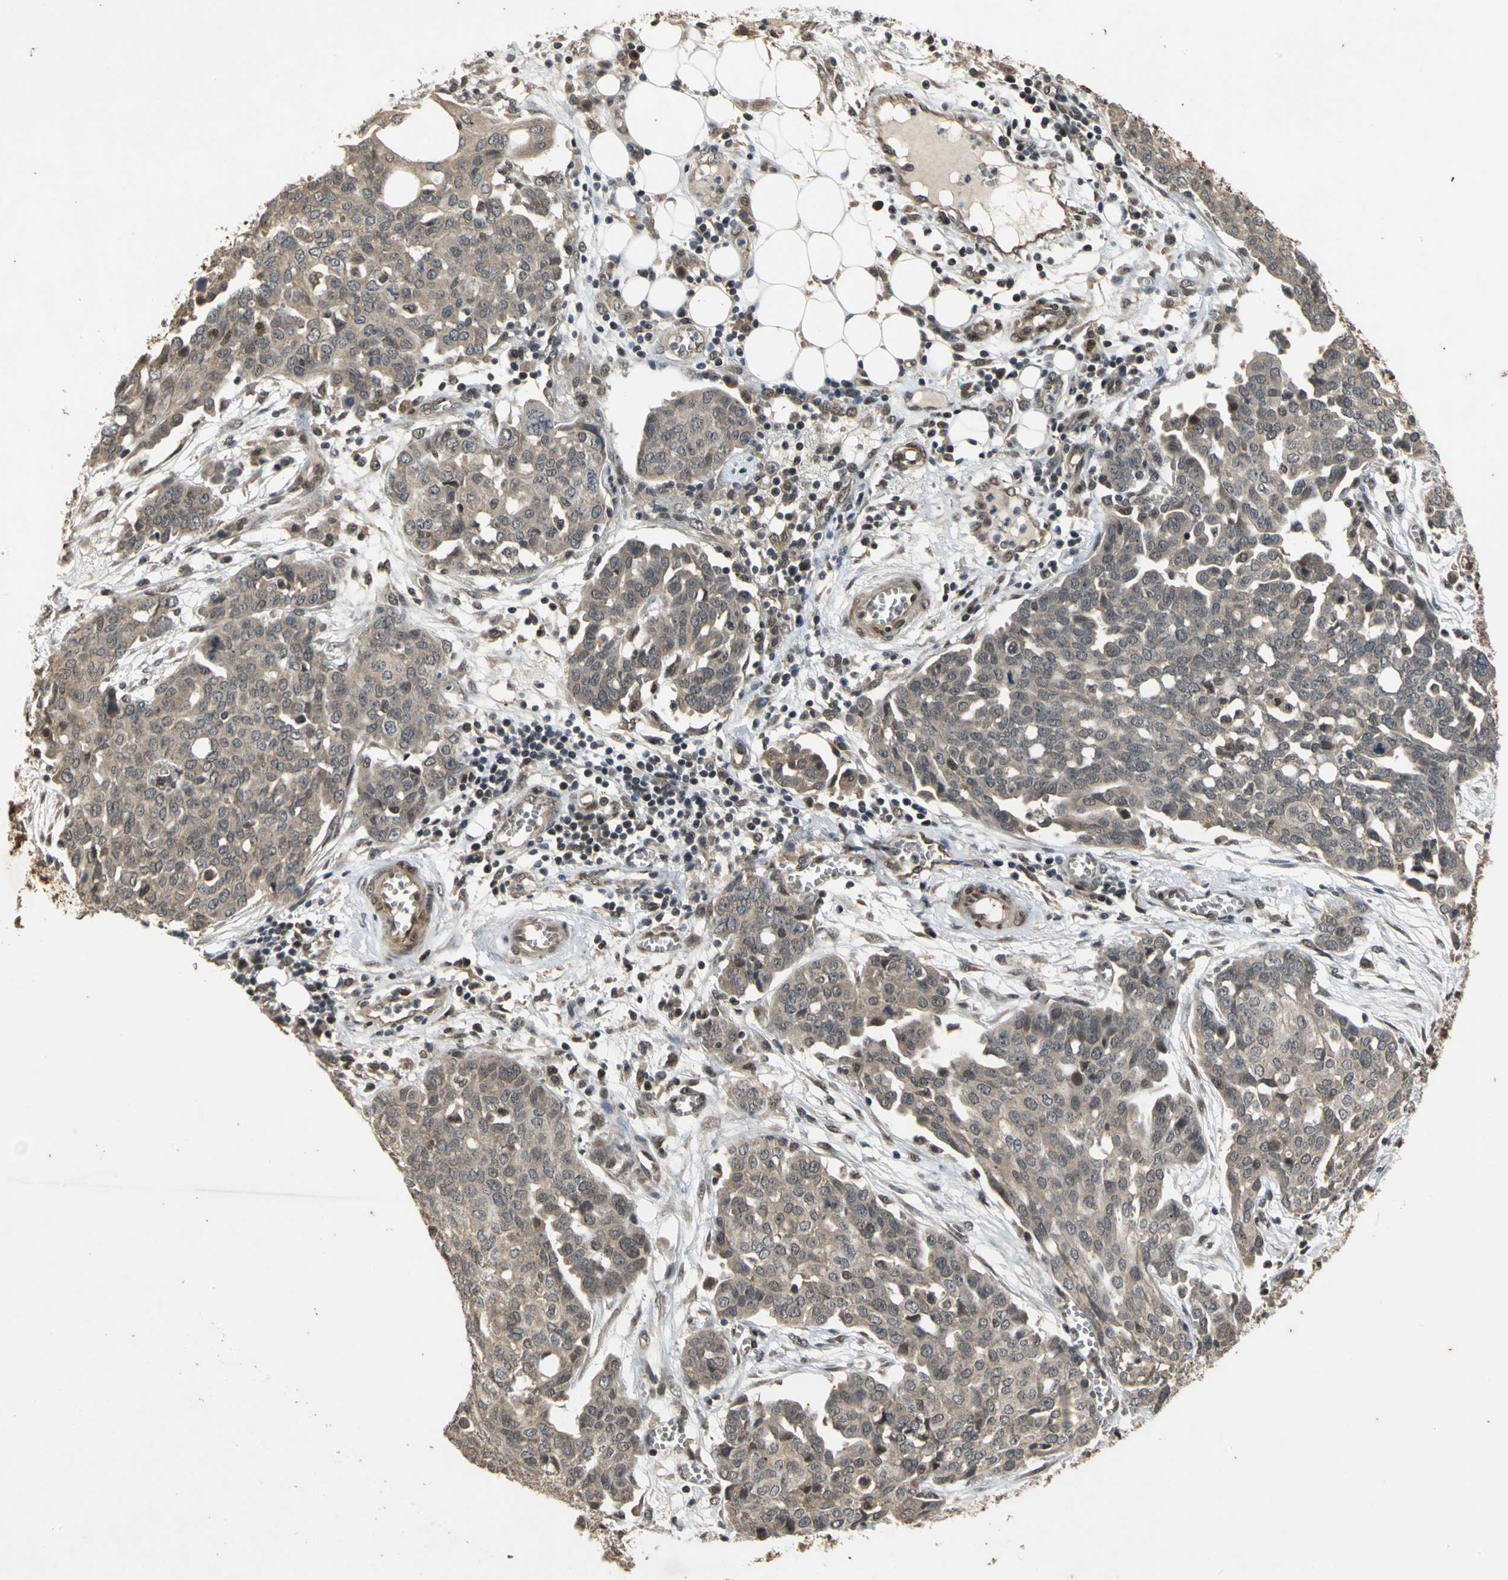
{"staining": {"intensity": "weak", "quantity": "25%-75%", "location": "cytoplasmic/membranous"}, "tissue": "ovarian cancer", "cell_type": "Tumor cells", "image_type": "cancer", "snomed": [{"axis": "morphology", "description": "Cystadenocarcinoma, serous, NOS"}, {"axis": "topography", "description": "Soft tissue"}, {"axis": "topography", "description": "Ovary"}], "caption": "DAB (3,3'-diaminobenzidine) immunohistochemical staining of human ovarian serous cystadenocarcinoma shows weak cytoplasmic/membranous protein staining in about 25%-75% of tumor cells.", "gene": "NOTCH3", "patient": {"sex": "female", "age": 57}}